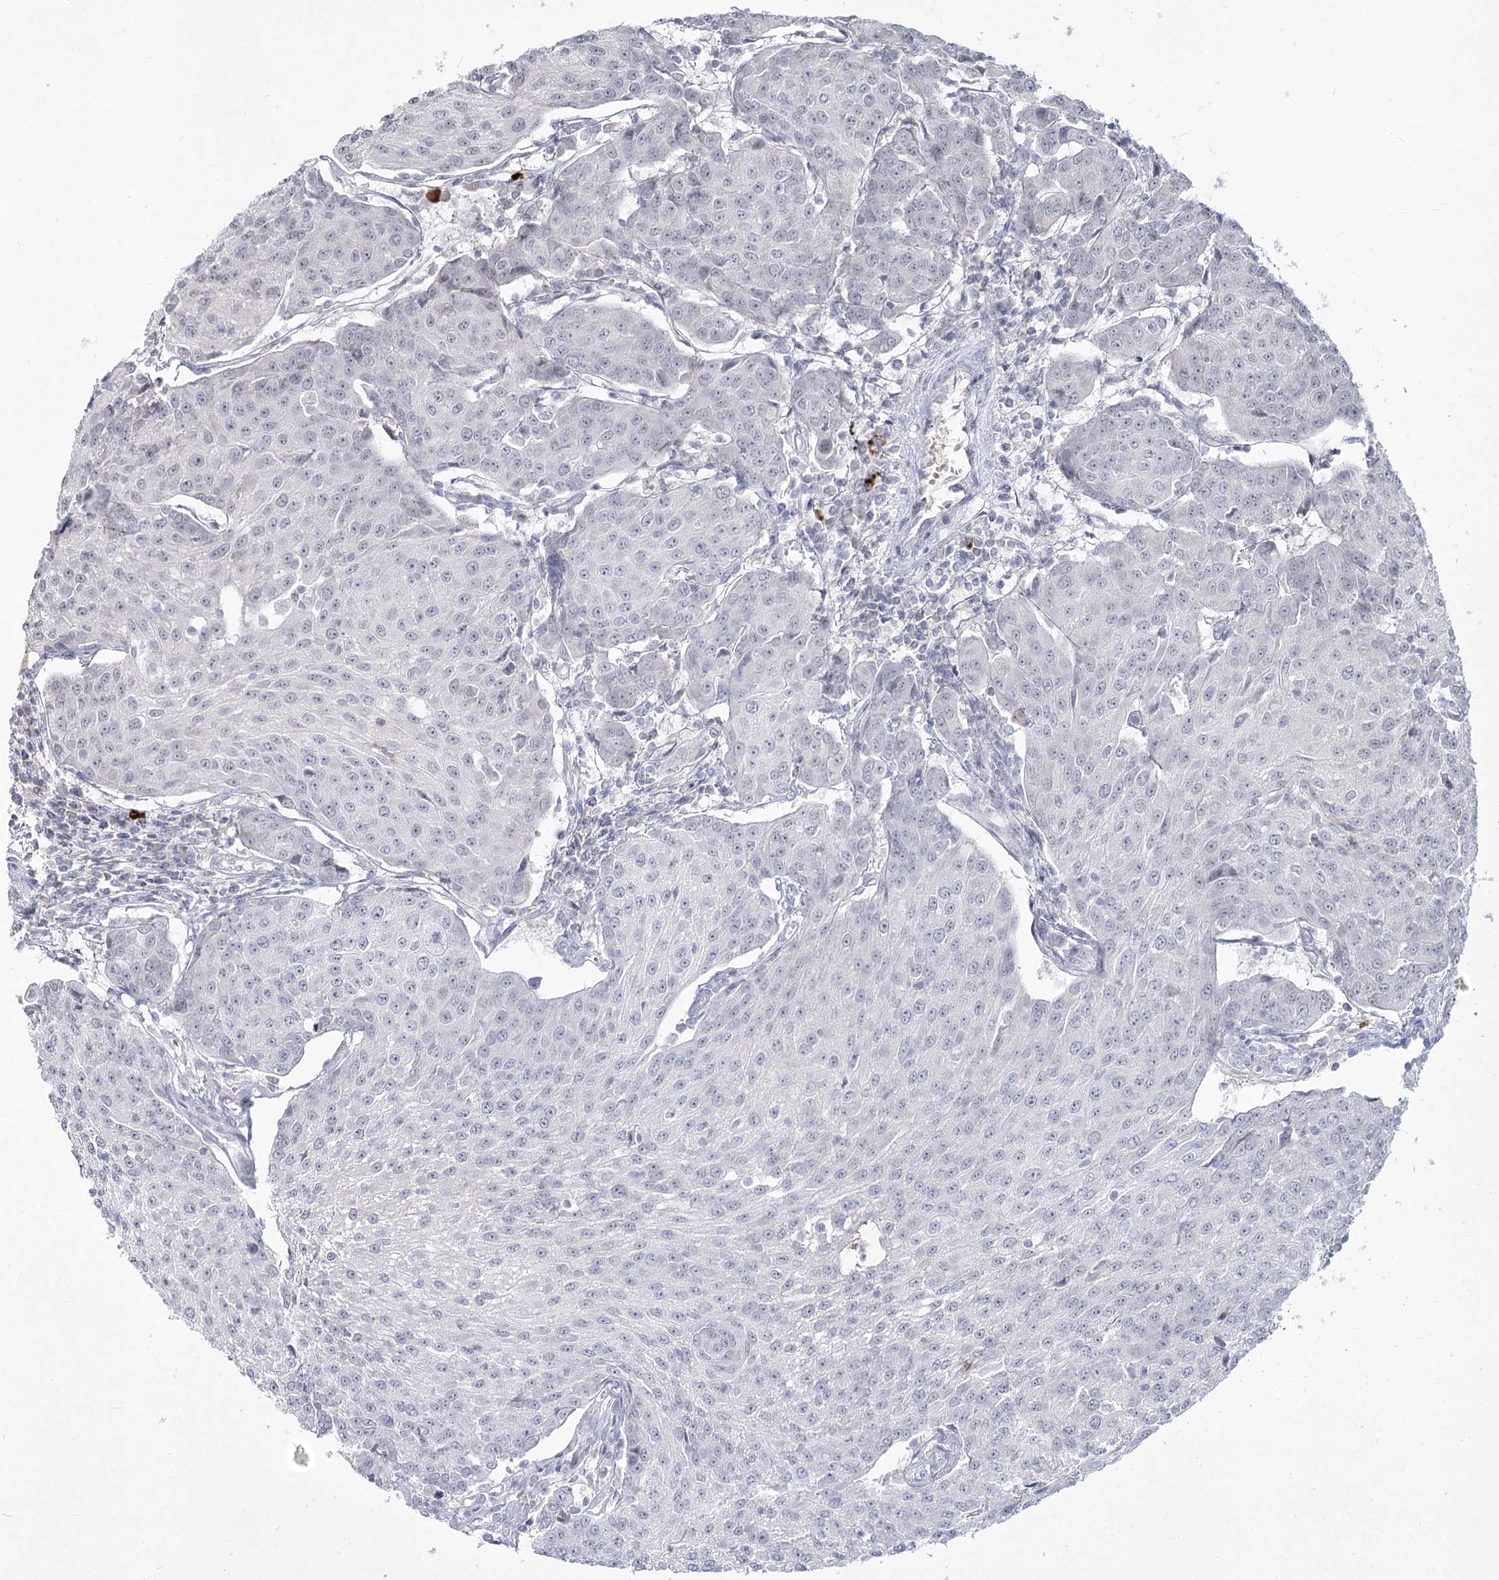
{"staining": {"intensity": "negative", "quantity": "none", "location": "none"}, "tissue": "urothelial cancer", "cell_type": "Tumor cells", "image_type": "cancer", "snomed": [{"axis": "morphology", "description": "Urothelial carcinoma, High grade"}, {"axis": "topography", "description": "Urinary bladder"}], "caption": "IHC of high-grade urothelial carcinoma exhibits no staining in tumor cells.", "gene": "LY6G5C", "patient": {"sex": "female", "age": 85}}